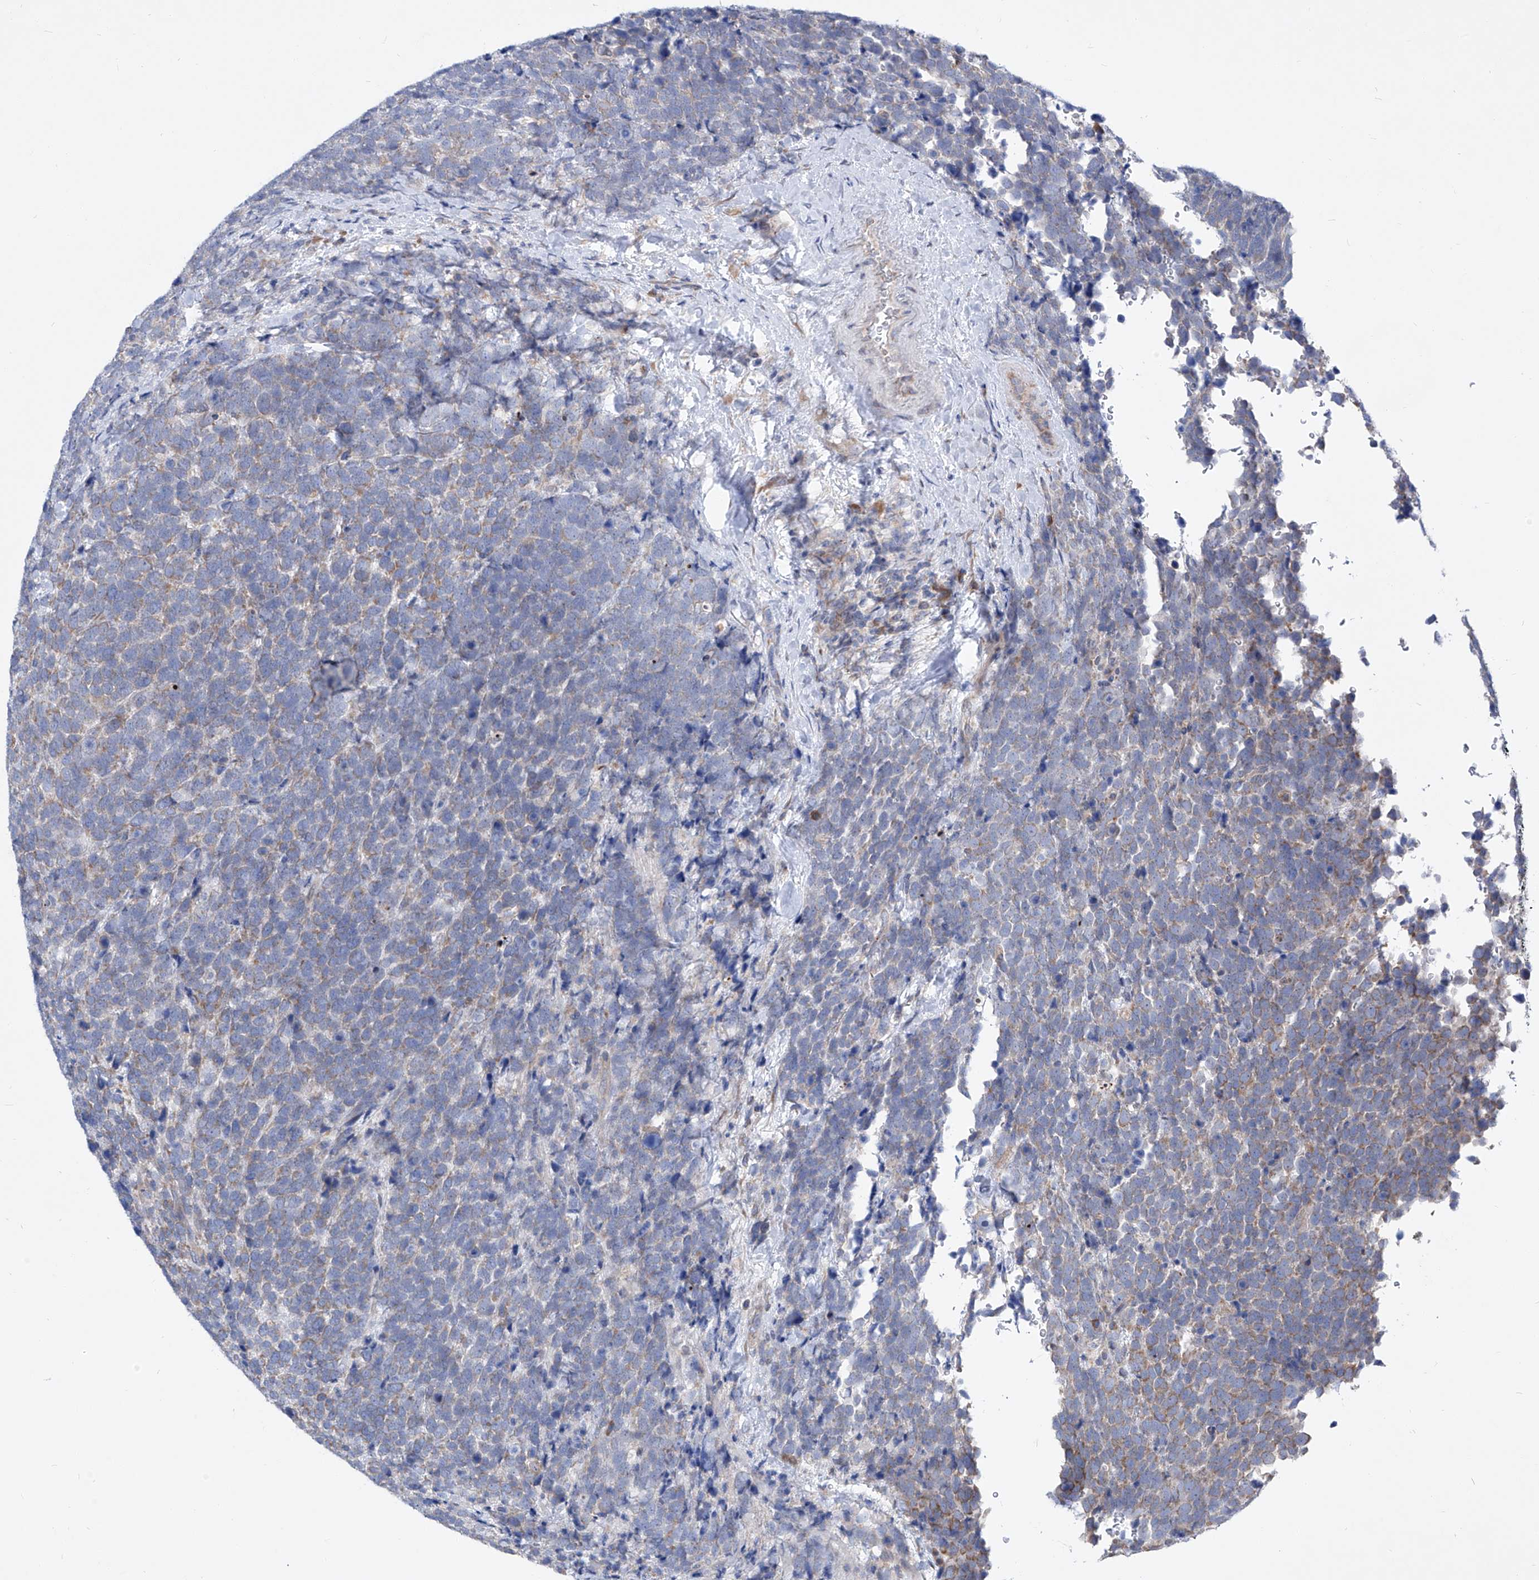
{"staining": {"intensity": "weak", "quantity": "<25%", "location": "cytoplasmic/membranous"}, "tissue": "urothelial cancer", "cell_type": "Tumor cells", "image_type": "cancer", "snomed": [{"axis": "morphology", "description": "Urothelial carcinoma, High grade"}, {"axis": "topography", "description": "Urinary bladder"}], "caption": "An IHC histopathology image of urothelial cancer is shown. There is no staining in tumor cells of urothelial cancer.", "gene": "UFL1", "patient": {"sex": "female", "age": 82}}